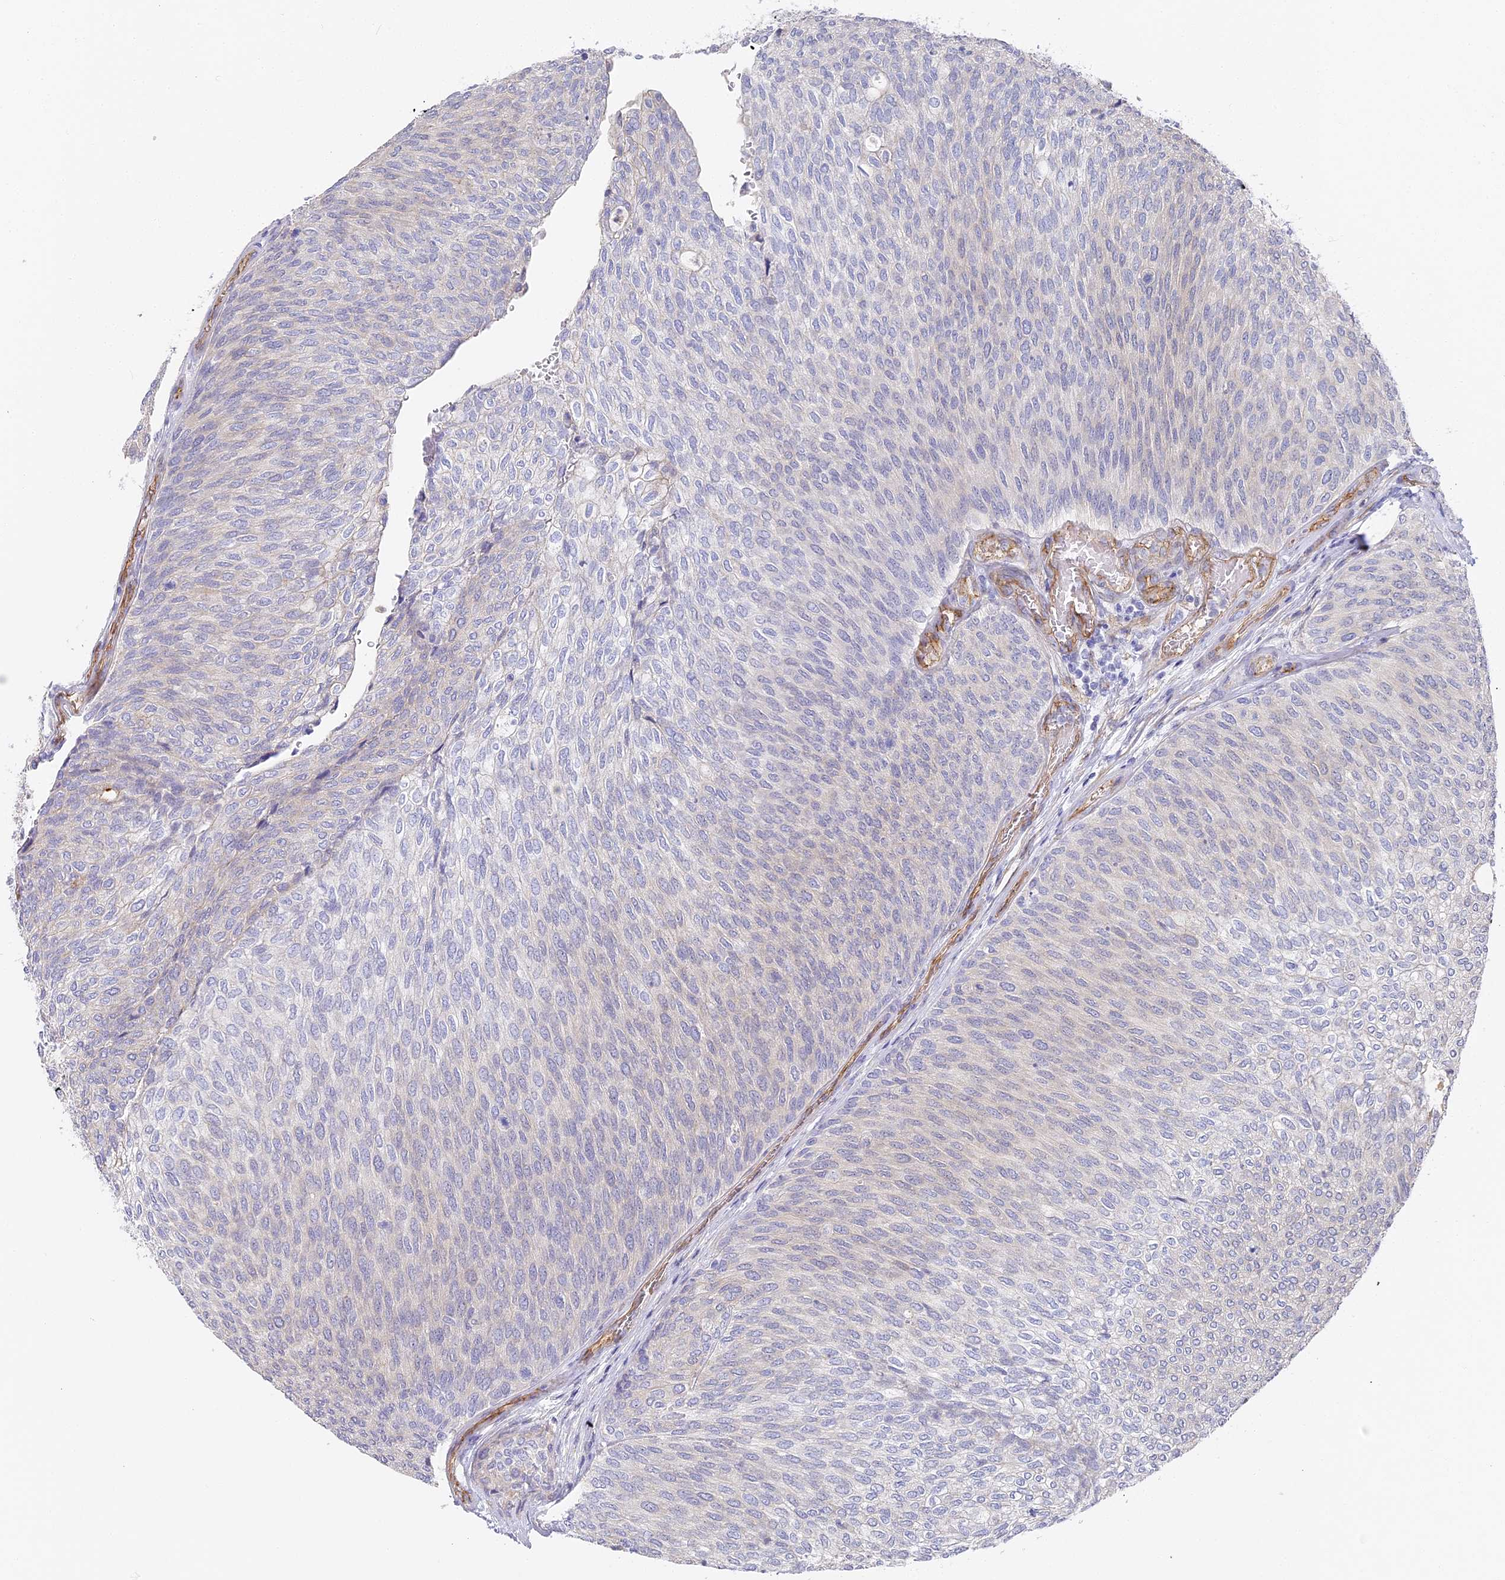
{"staining": {"intensity": "negative", "quantity": "none", "location": "none"}, "tissue": "urothelial cancer", "cell_type": "Tumor cells", "image_type": "cancer", "snomed": [{"axis": "morphology", "description": "Urothelial carcinoma, Low grade"}, {"axis": "topography", "description": "Urinary bladder"}], "caption": "Tumor cells are negative for brown protein staining in urothelial cancer.", "gene": "CCDC30", "patient": {"sex": "female", "age": 79}}